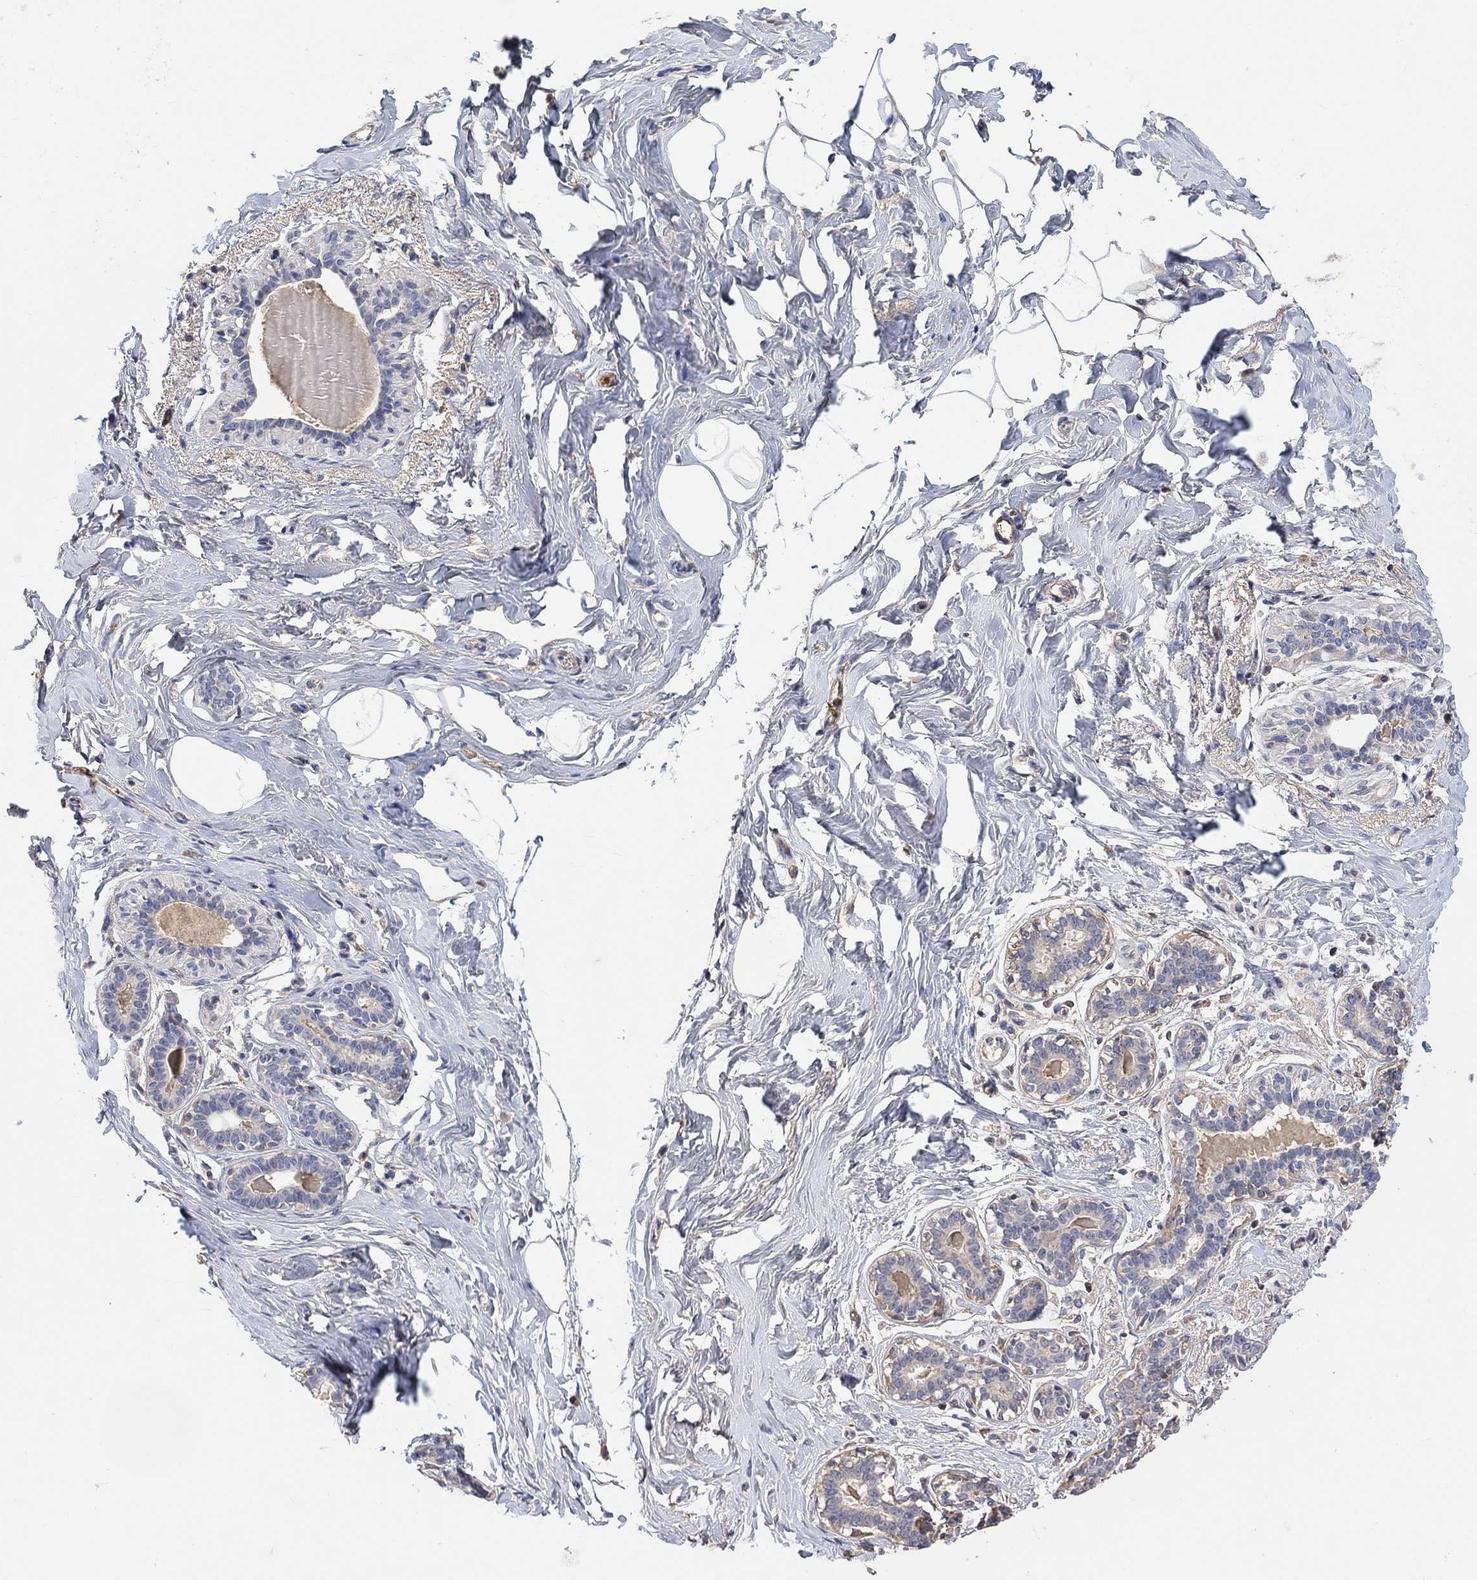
{"staining": {"intensity": "negative", "quantity": "none", "location": "none"}, "tissue": "breast", "cell_type": "Adipocytes", "image_type": "normal", "snomed": [{"axis": "morphology", "description": "Normal tissue, NOS"}, {"axis": "morphology", "description": "Lobular carcinoma, in situ"}, {"axis": "topography", "description": "Breast"}], "caption": "This is a image of immunohistochemistry (IHC) staining of benign breast, which shows no expression in adipocytes. Nuclei are stained in blue.", "gene": "MSTN", "patient": {"sex": "female", "age": 35}}